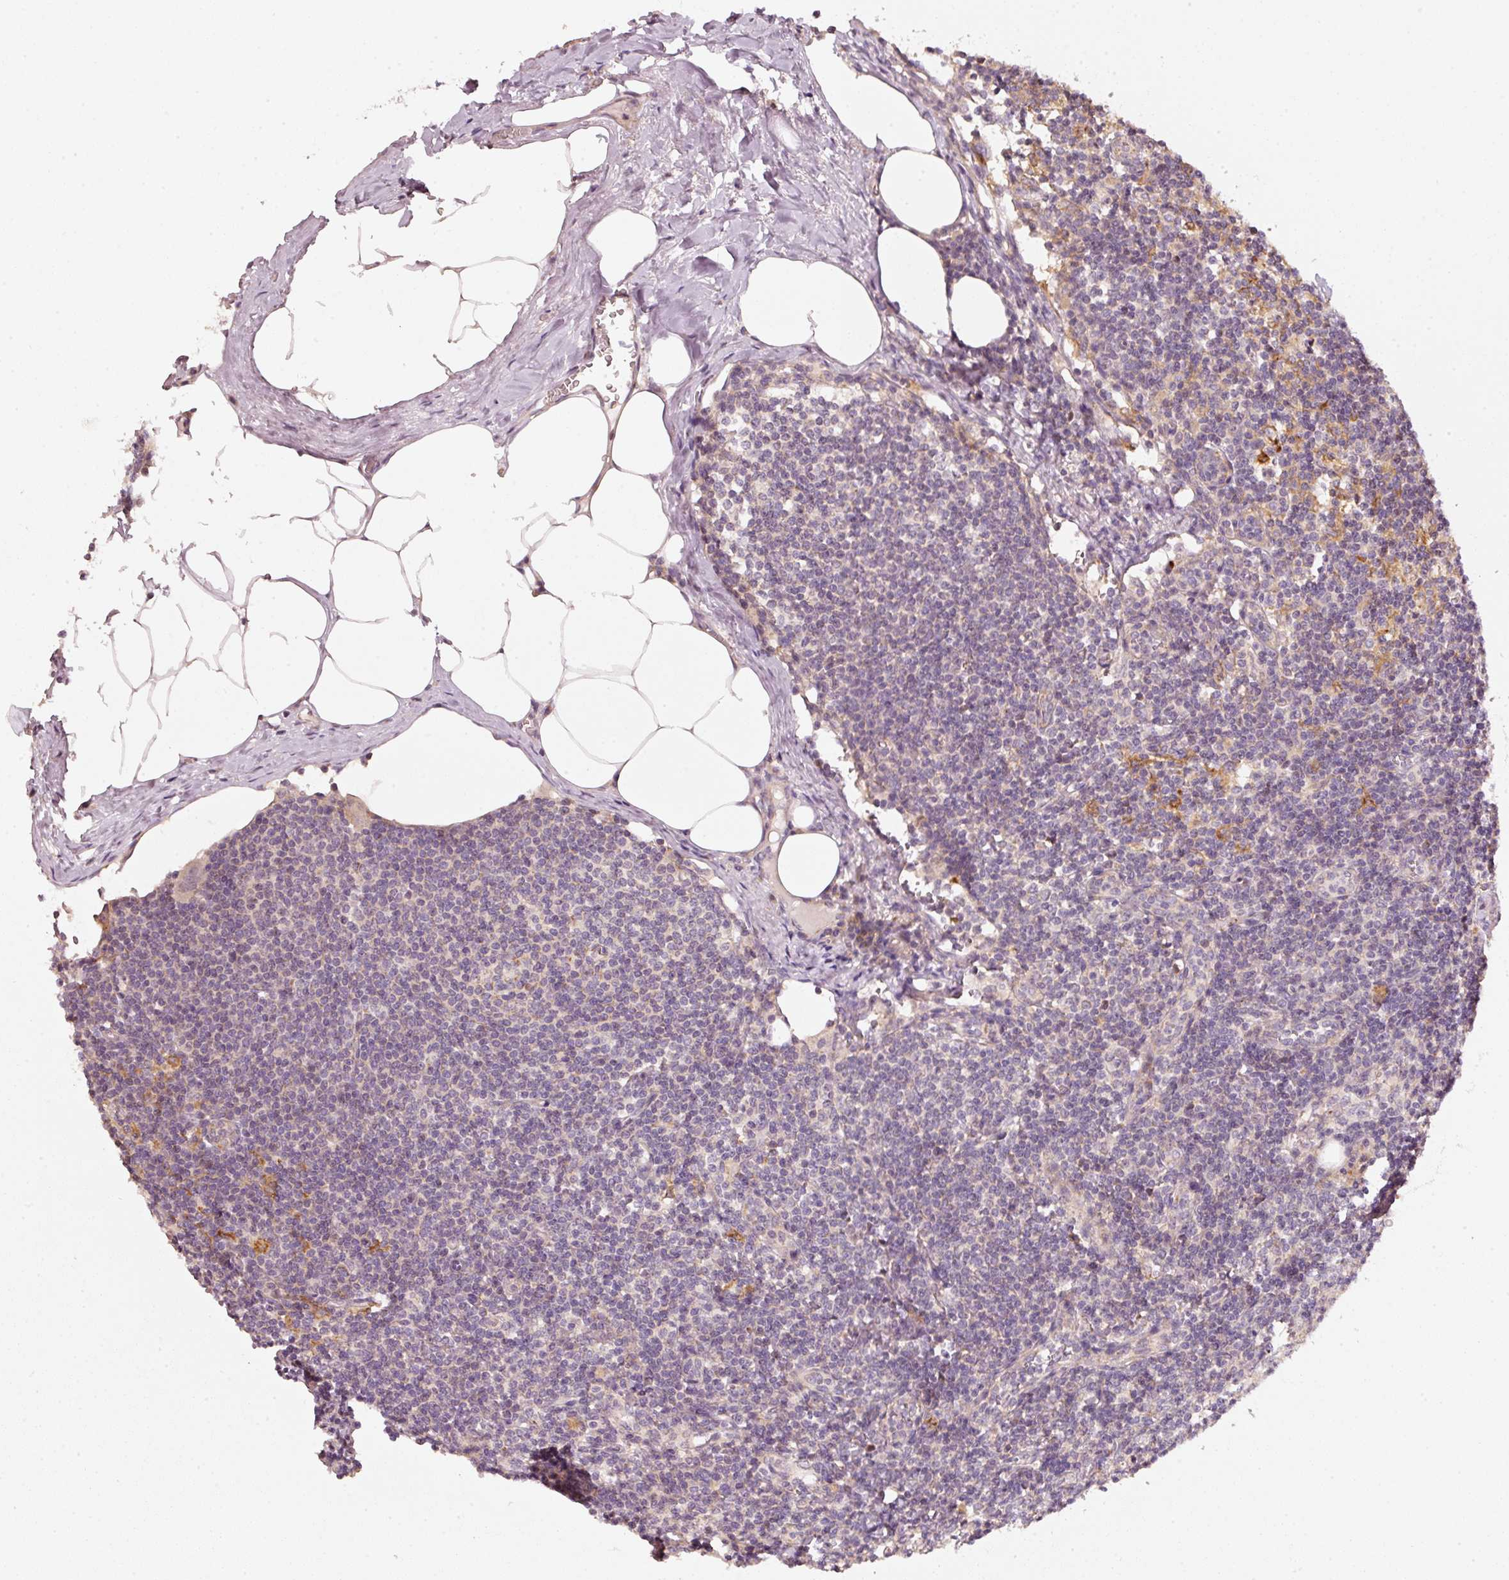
{"staining": {"intensity": "weak", "quantity": "<25%", "location": "cytoplasmic/membranous,nuclear"}, "tissue": "lymph node", "cell_type": "Germinal center cells", "image_type": "normal", "snomed": [{"axis": "morphology", "description": "Normal tissue, NOS"}, {"axis": "topography", "description": "Lymph node"}], "caption": "This is a micrograph of immunohistochemistry staining of benign lymph node, which shows no staining in germinal center cells. (Stains: DAB immunohistochemistry with hematoxylin counter stain, Microscopy: brightfield microscopy at high magnification).", "gene": "ARHGAP22", "patient": {"sex": "female", "age": 59}}